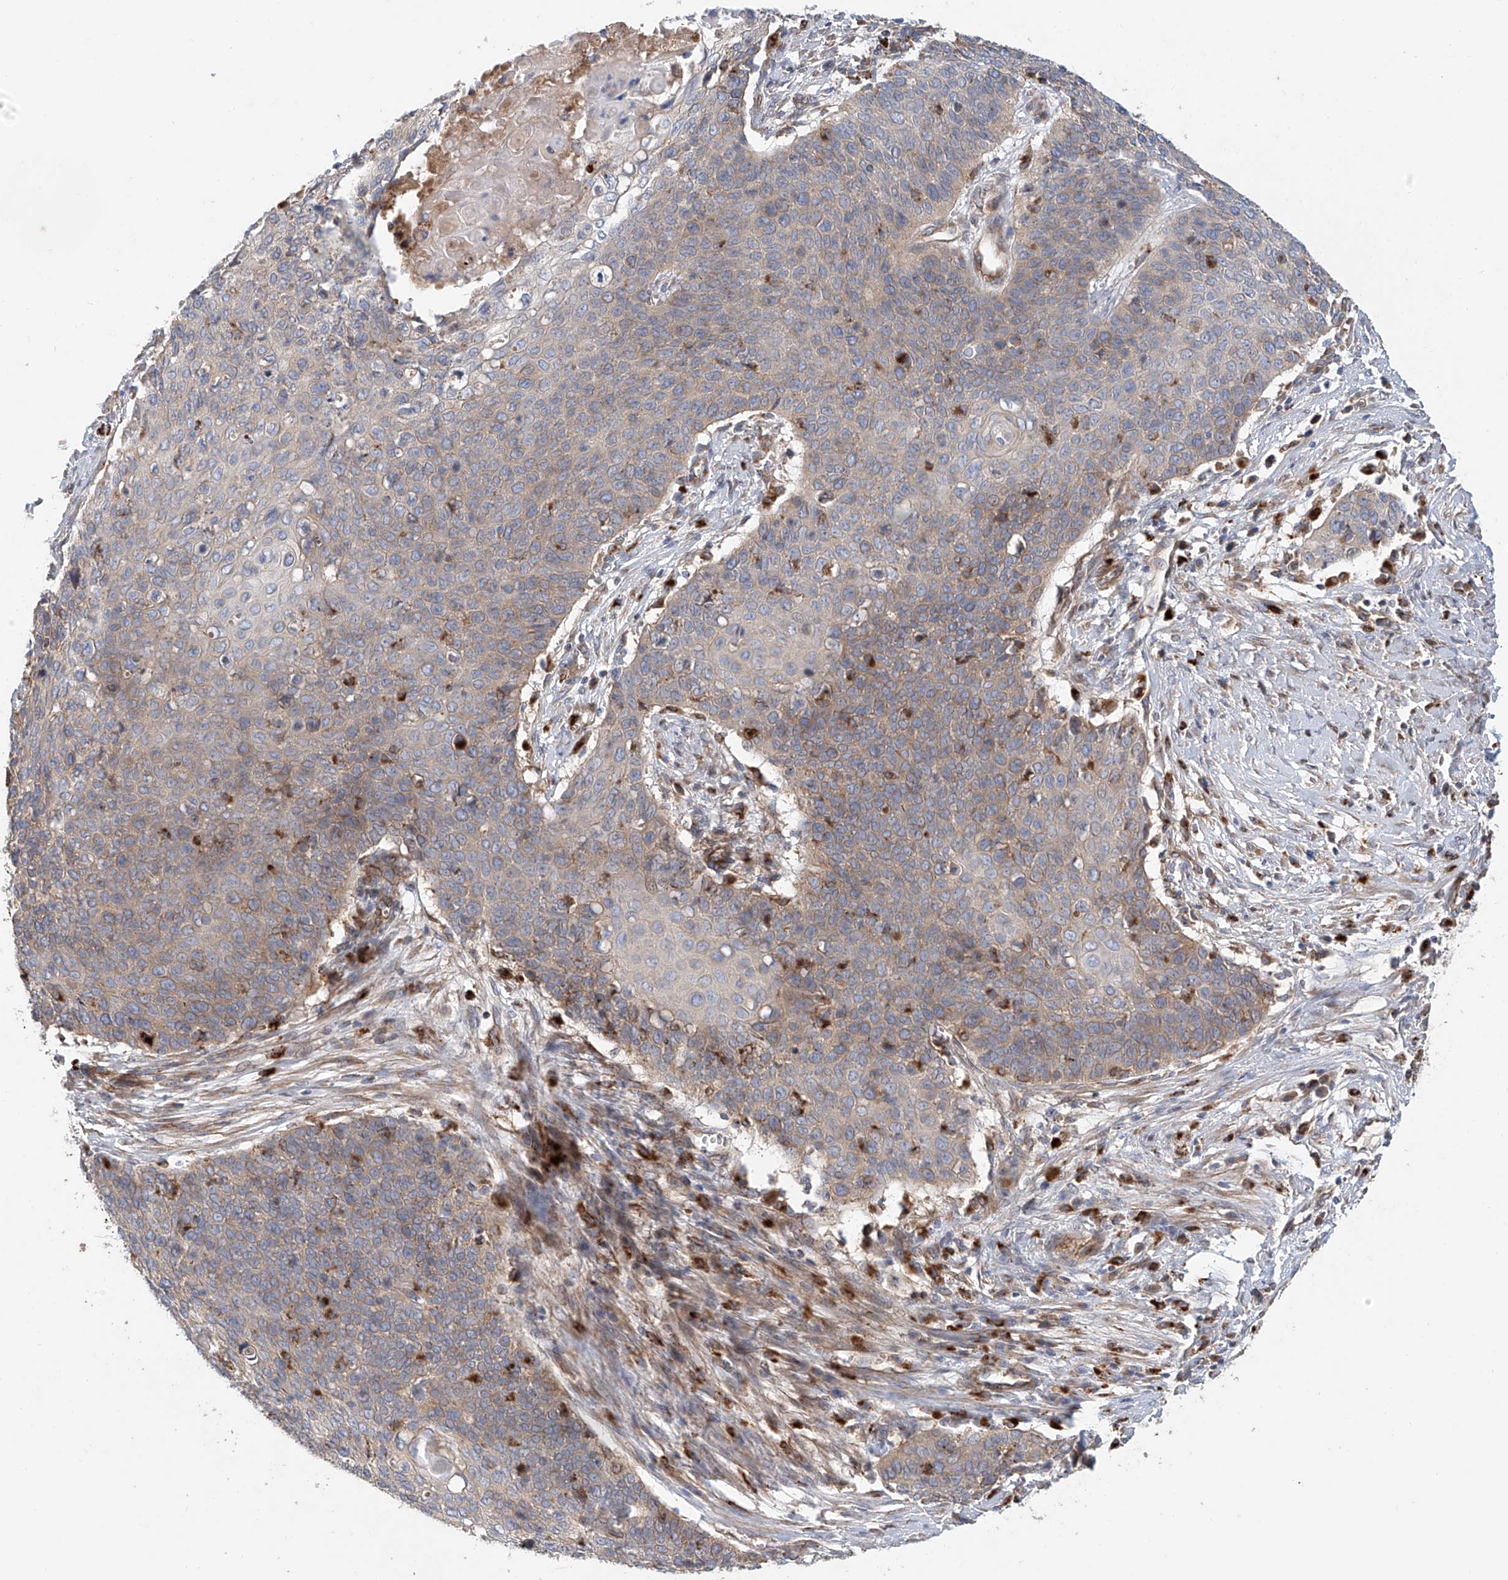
{"staining": {"intensity": "weak", "quantity": "<25%", "location": "cytoplasmic/membranous"}, "tissue": "cervical cancer", "cell_type": "Tumor cells", "image_type": "cancer", "snomed": [{"axis": "morphology", "description": "Squamous cell carcinoma, NOS"}, {"axis": "topography", "description": "Cervix"}], "caption": "Squamous cell carcinoma (cervical) stained for a protein using immunohistochemistry exhibits no positivity tumor cells.", "gene": "HGSNAT", "patient": {"sex": "female", "age": 39}}